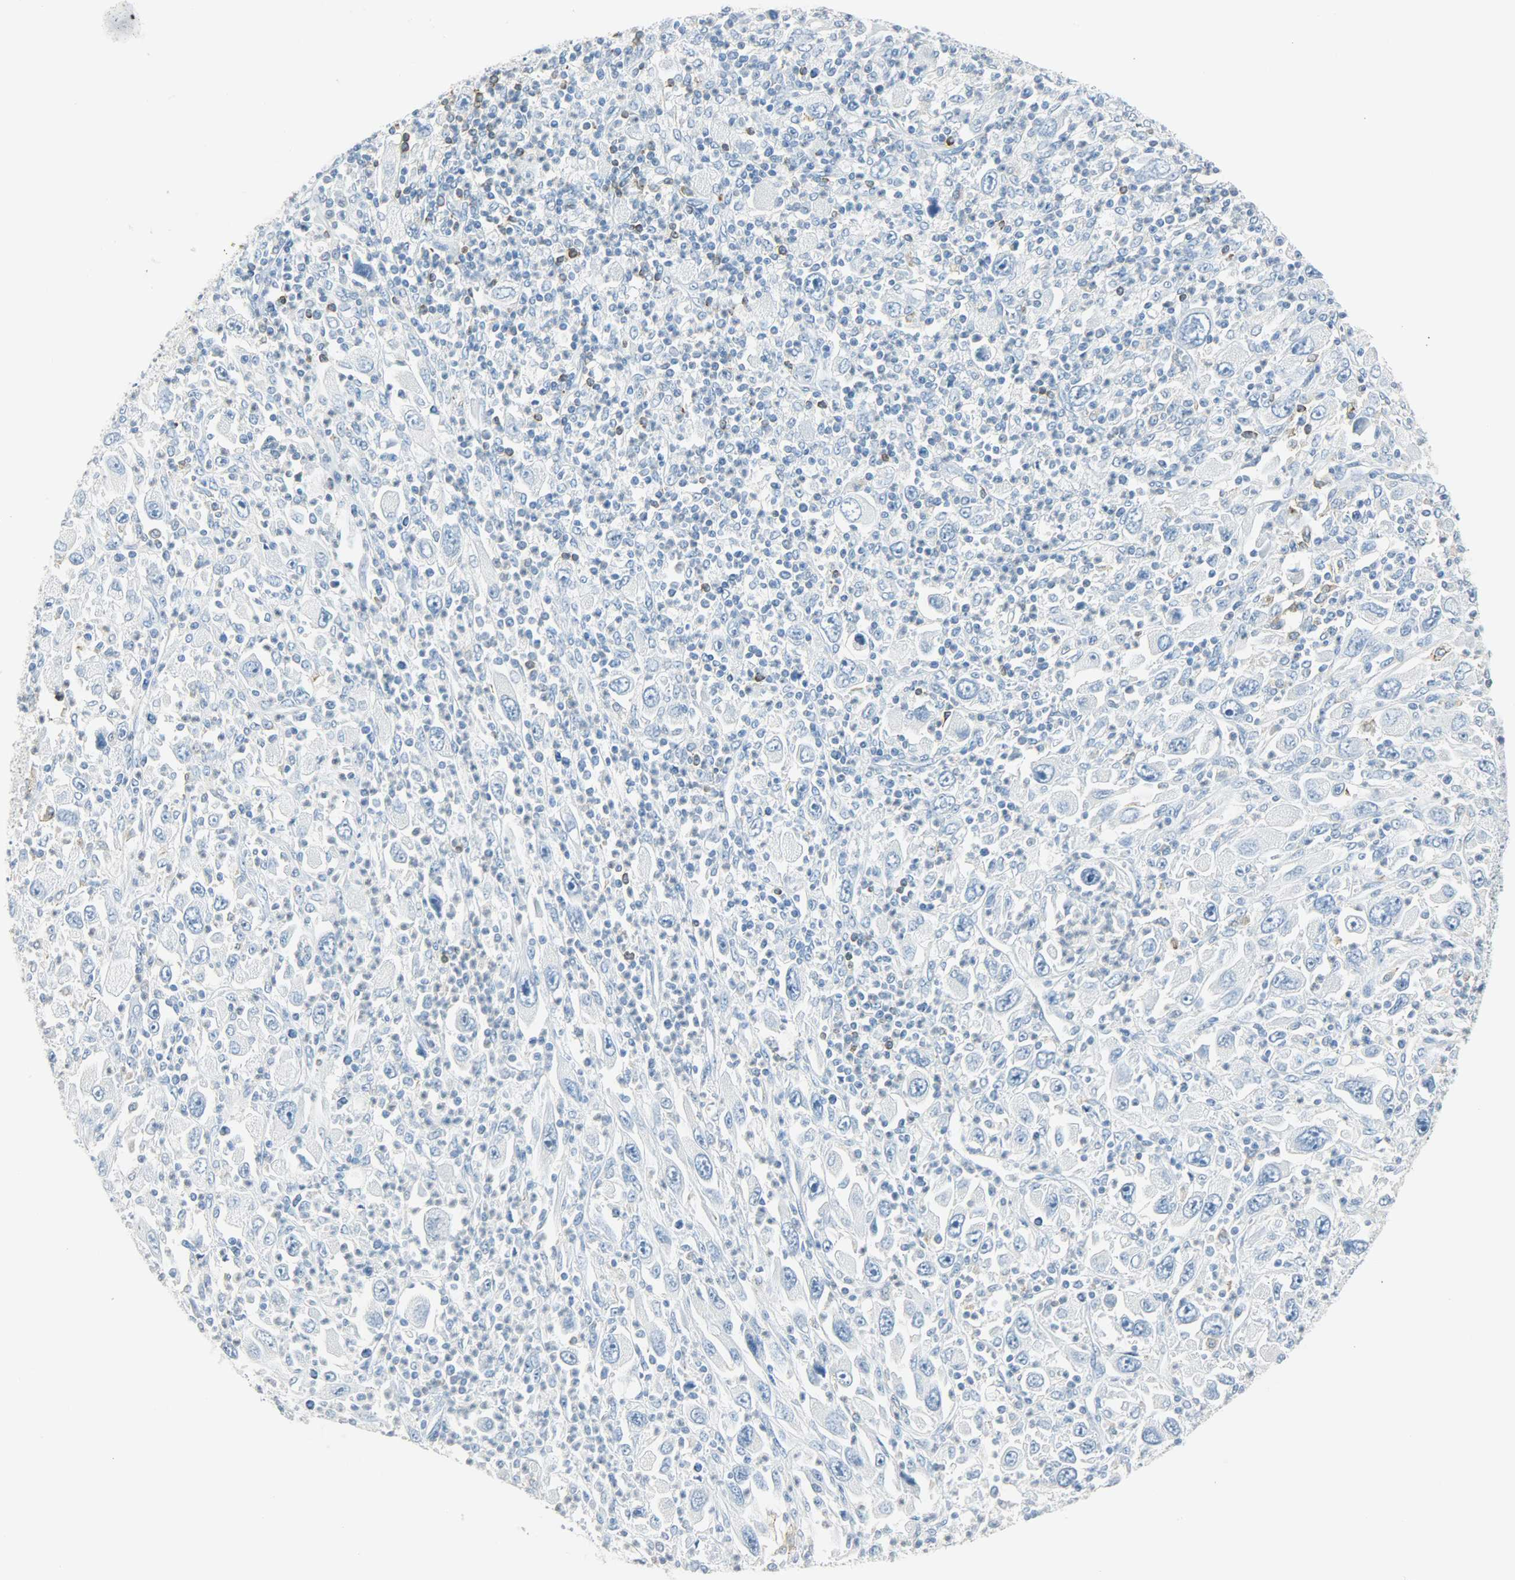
{"staining": {"intensity": "negative", "quantity": "none", "location": "none"}, "tissue": "melanoma", "cell_type": "Tumor cells", "image_type": "cancer", "snomed": [{"axis": "morphology", "description": "Malignant melanoma, Metastatic site"}, {"axis": "topography", "description": "Skin"}], "caption": "The IHC histopathology image has no significant staining in tumor cells of melanoma tissue.", "gene": "PTPN6", "patient": {"sex": "female", "age": 56}}